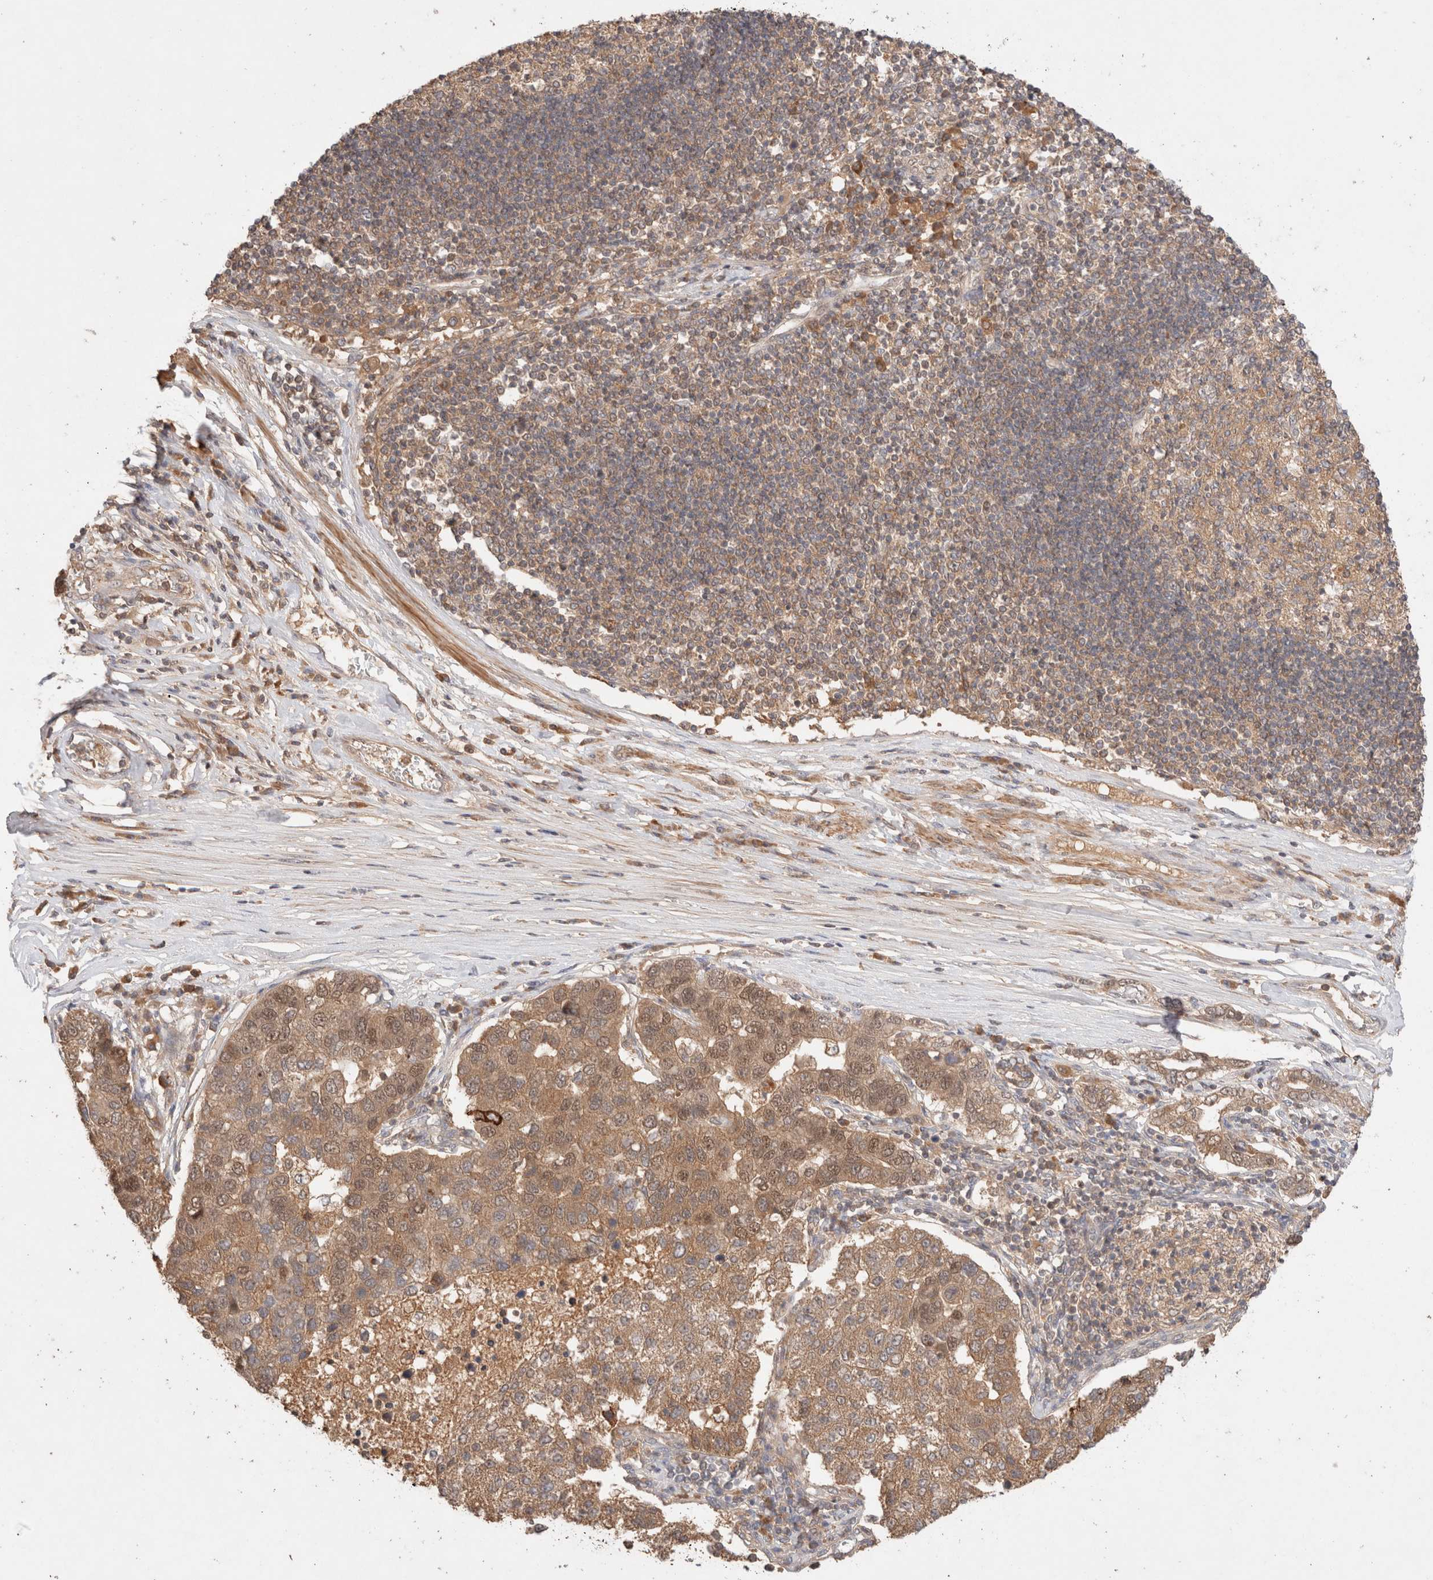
{"staining": {"intensity": "moderate", "quantity": ">75%", "location": "cytoplasmic/membranous"}, "tissue": "pancreatic cancer", "cell_type": "Tumor cells", "image_type": "cancer", "snomed": [{"axis": "morphology", "description": "Adenocarcinoma, NOS"}, {"axis": "topography", "description": "Pancreas"}], "caption": "Immunohistochemical staining of human adenocarcinoma (pancreatic) displays medium levels of moderate cytoplasmic/membranous expression in approximately >75% of tumor cells. Using DAB (brown) and hematoxylin (blue) stains, captured at high magnification using brightfield microscopy.", "gene": "CARNMT1", "patient": {"sex": "female", "age": 61}}